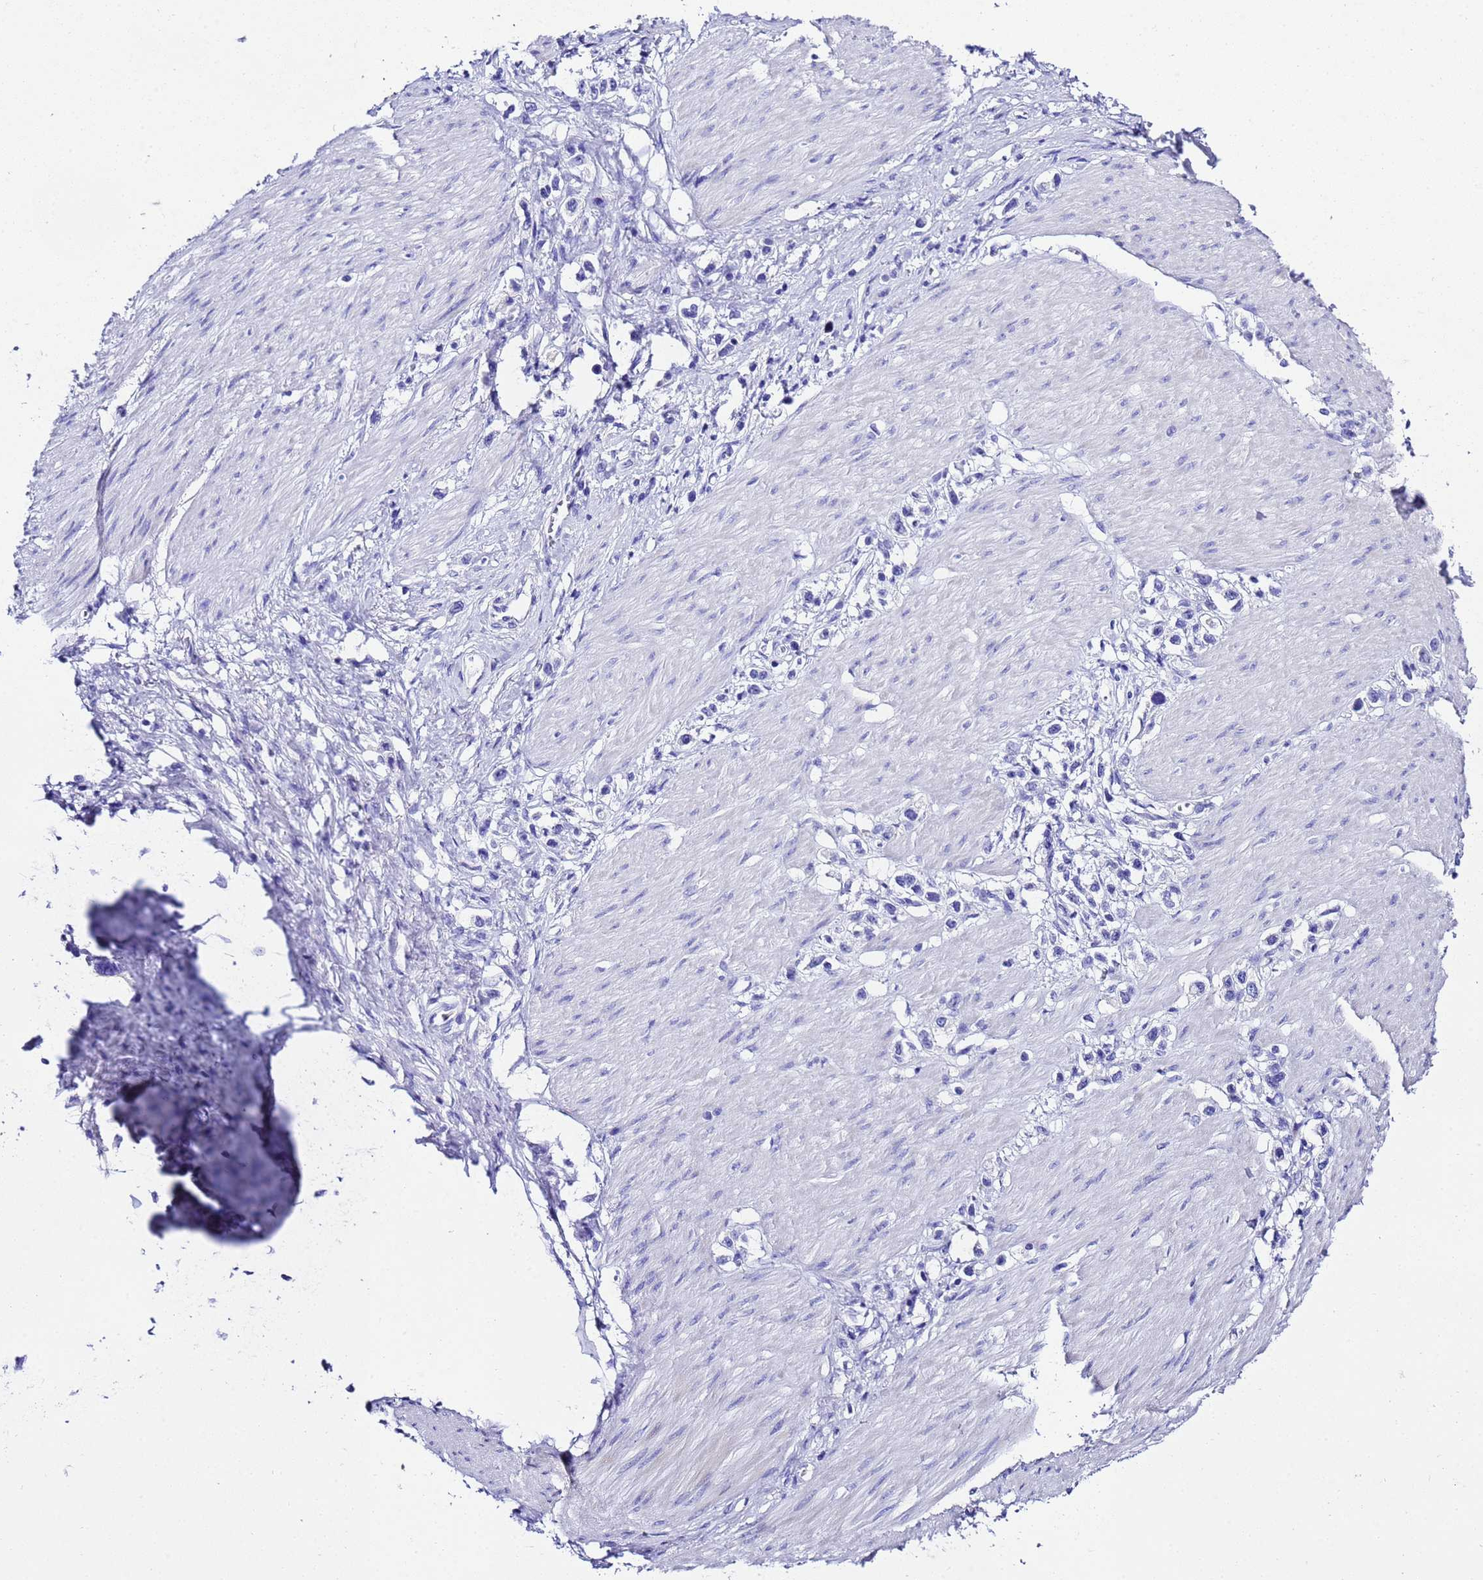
{"staining": {"intensity": "negative", "quantity": "none", "location": "none"}, "tissue": "stomach cancer", "cell_type": "Tumor cells", "image_type": "cancer", "snomed": [{"axis": "morphology", "description": "Normal tissue, NOS"}, {"axis": "morphology", "description": "Adenocarcinoma, NOS"}, {"axis": "topography", "description": "Stomach, upper"}, {"axis": "topography", "description": "Stomach"}], "caption": "Immunohistochemistry (IHC) of human adenocarcinoma (stomach) exhibits no positivity in tumor cells.", "gene": "UGT2B10", "patient": {"sex": "female", "age": 65}}